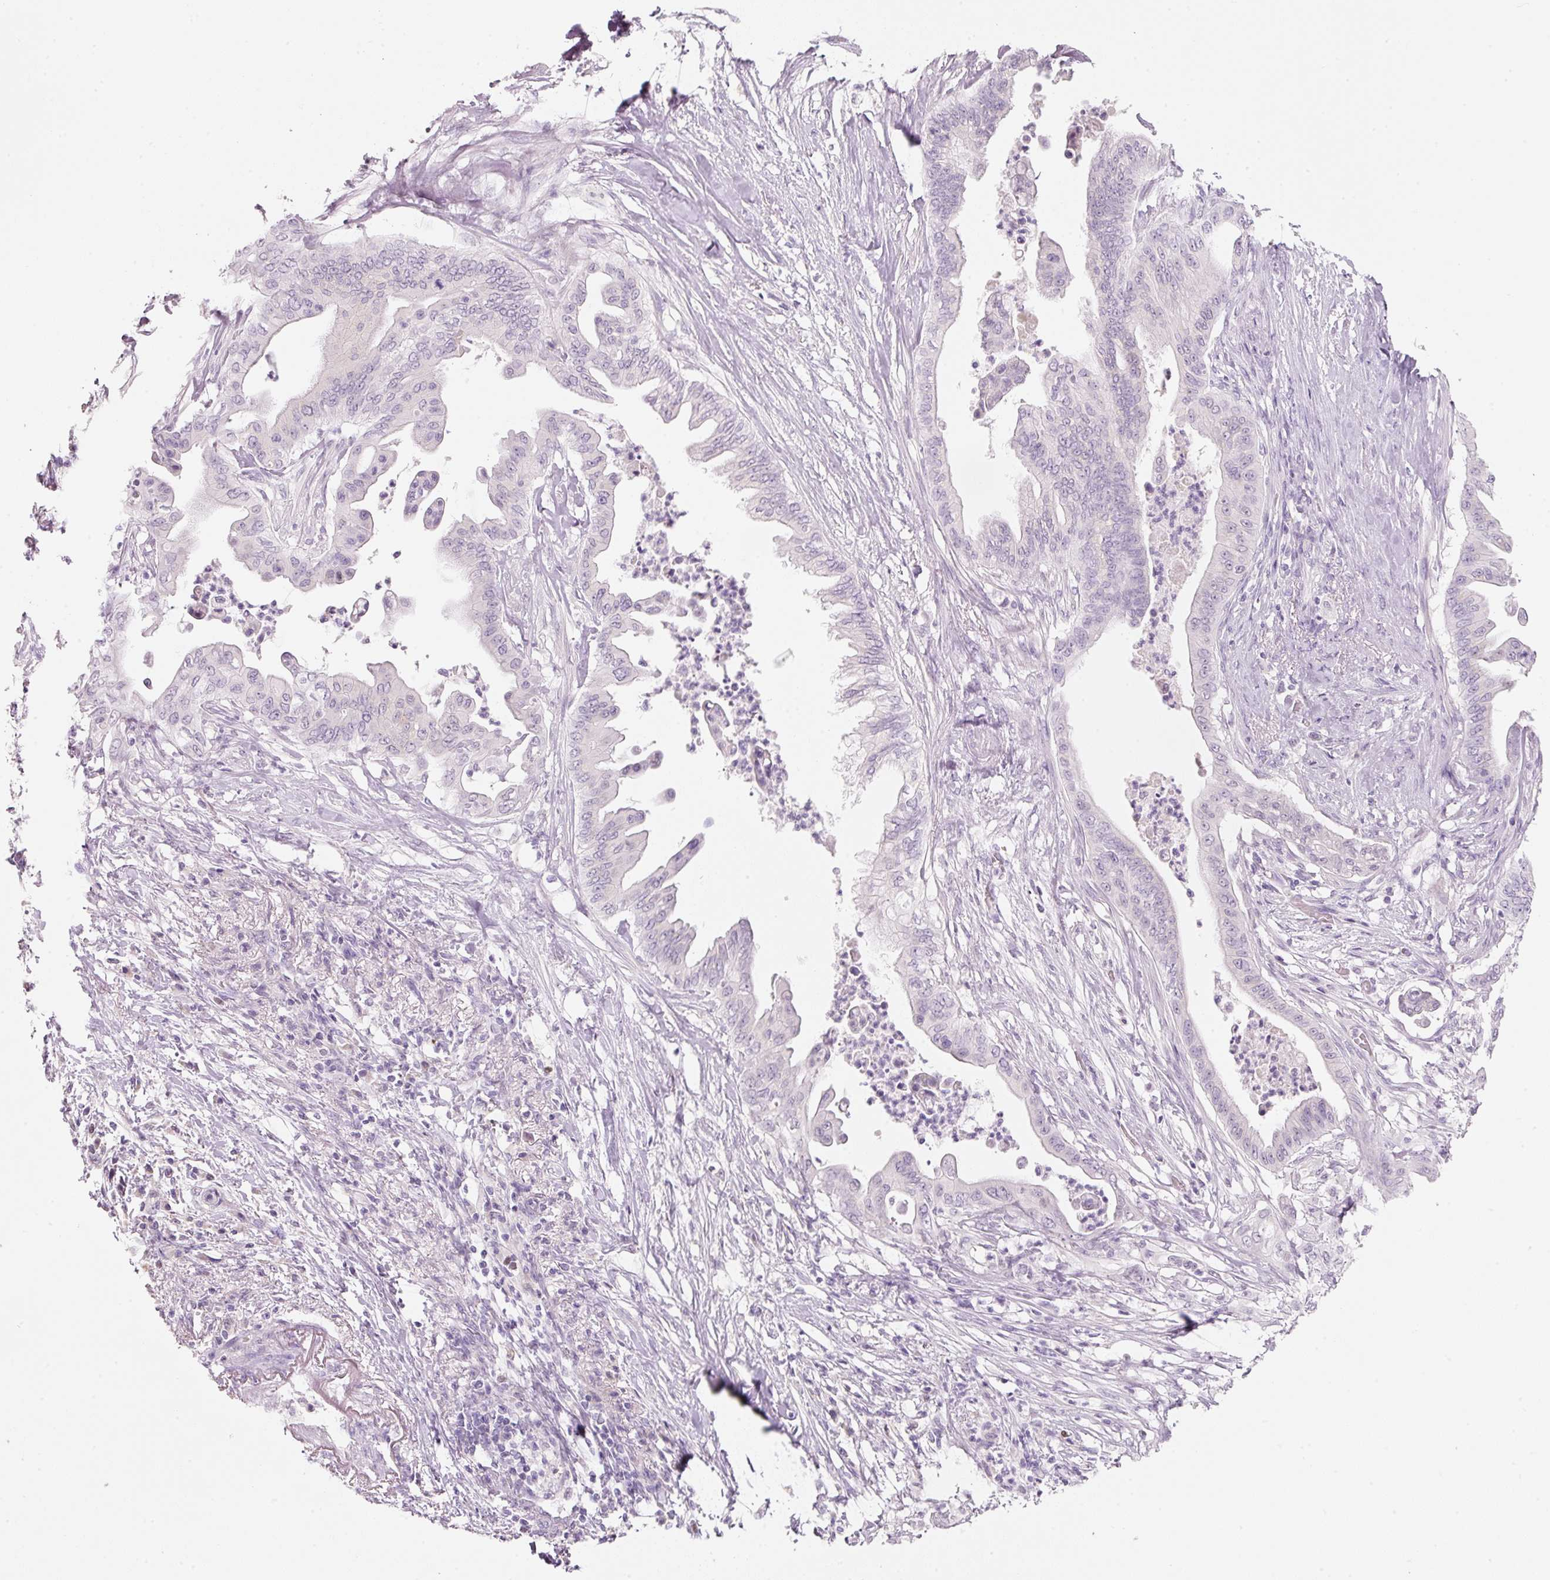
{"staining": {"intensity": "negative", "quantity": "none", "location": "none"}, "tissue": "pancreatic cancer", "cell_type": "Tumor cells", "image_type": "cancer", "snomed": [{"axis": "morphology", "description": "Adenocarcinoma, NOS"}, {"axis": "topography", "description": "Pancreas"}], "caption": "This photomicrograph is of adenocarcinoma (pancreatic) stained with immunohistochemistry (IHC) to label a protein in brown with the nuclei are counter-stained blue. There is no expression in tumor cells.", "gene": "ENSG00000206549", "patient": {"sex": "male", "age": 58}}